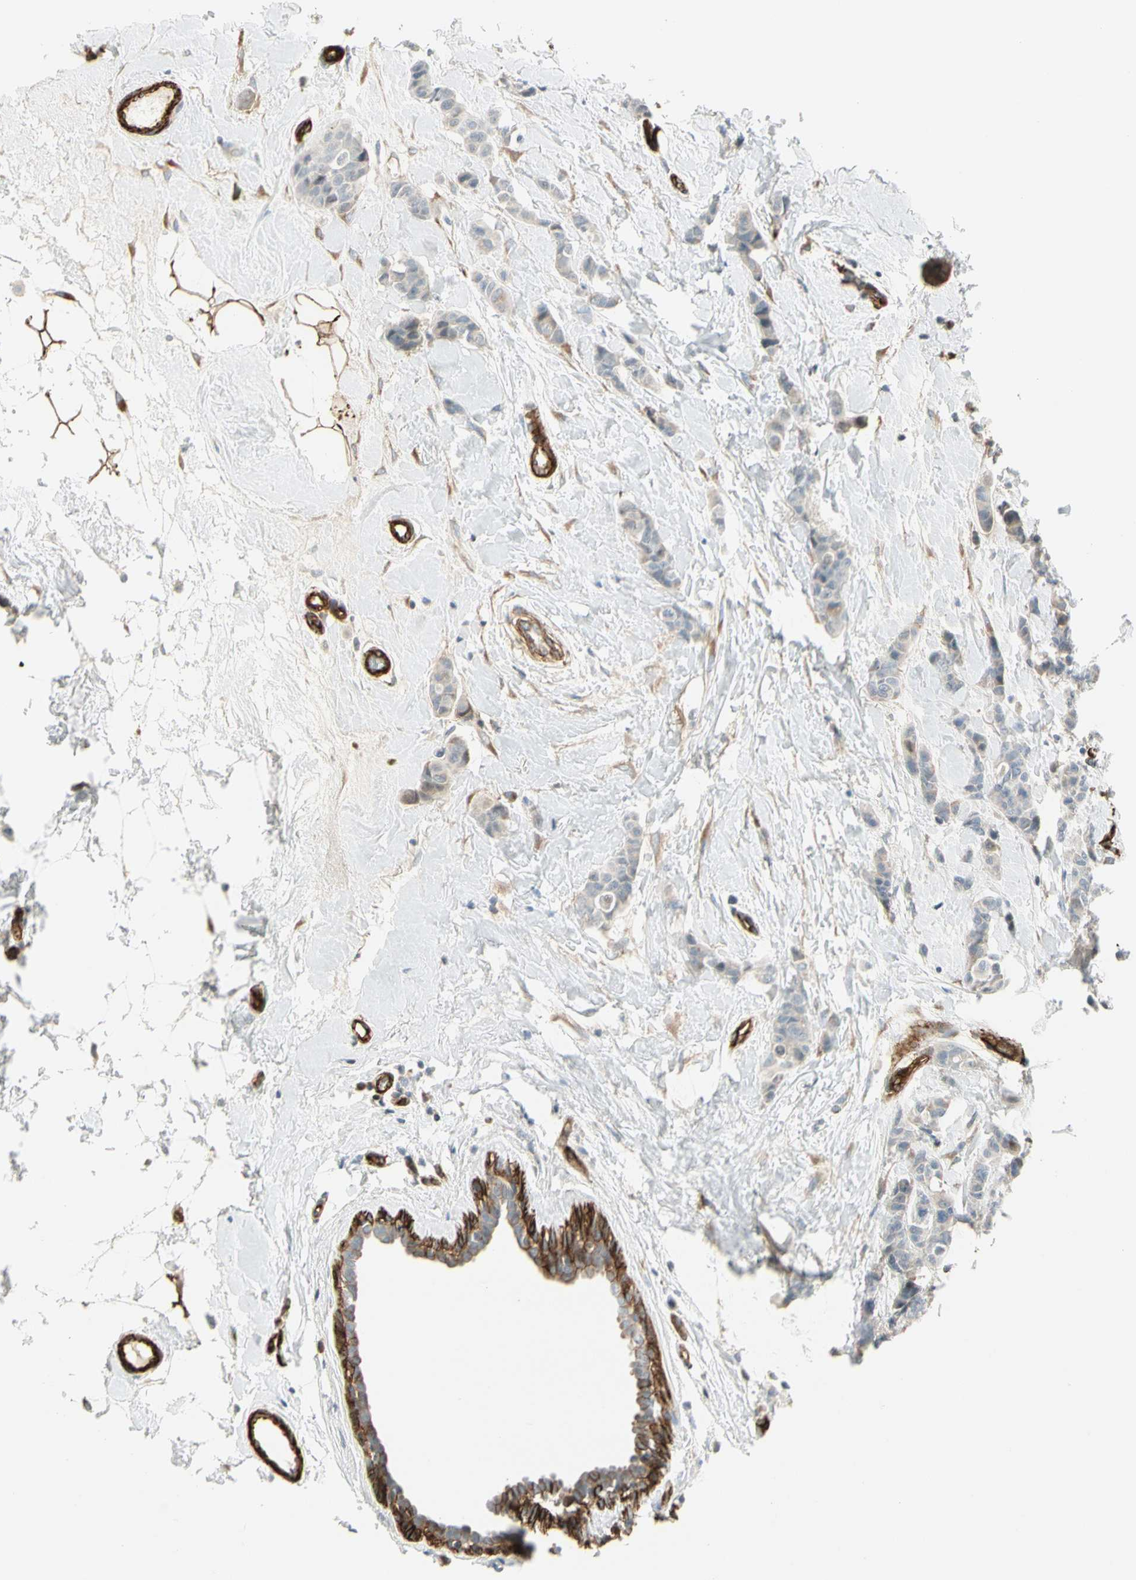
{"staining": {"intensity": "negative", "quantity": "none", "location": "none"}, "tissue": "breast cancer", "cell_type": "Tumor cells", "image_type": "cancer", "snomed": [{"axis": "morphology", "description": "Normal tissue, NOS"}, {"axis": "morphology", "description": "Duct carcinoma"}, {"axis": "topography", "description": "Breast"}], "caption": "Tumor cells are negative for brown protein staining in invasive ductal carcinoma (breast).", "gene": "MCAM", "patient": {"sex": "female", "age": 40}}